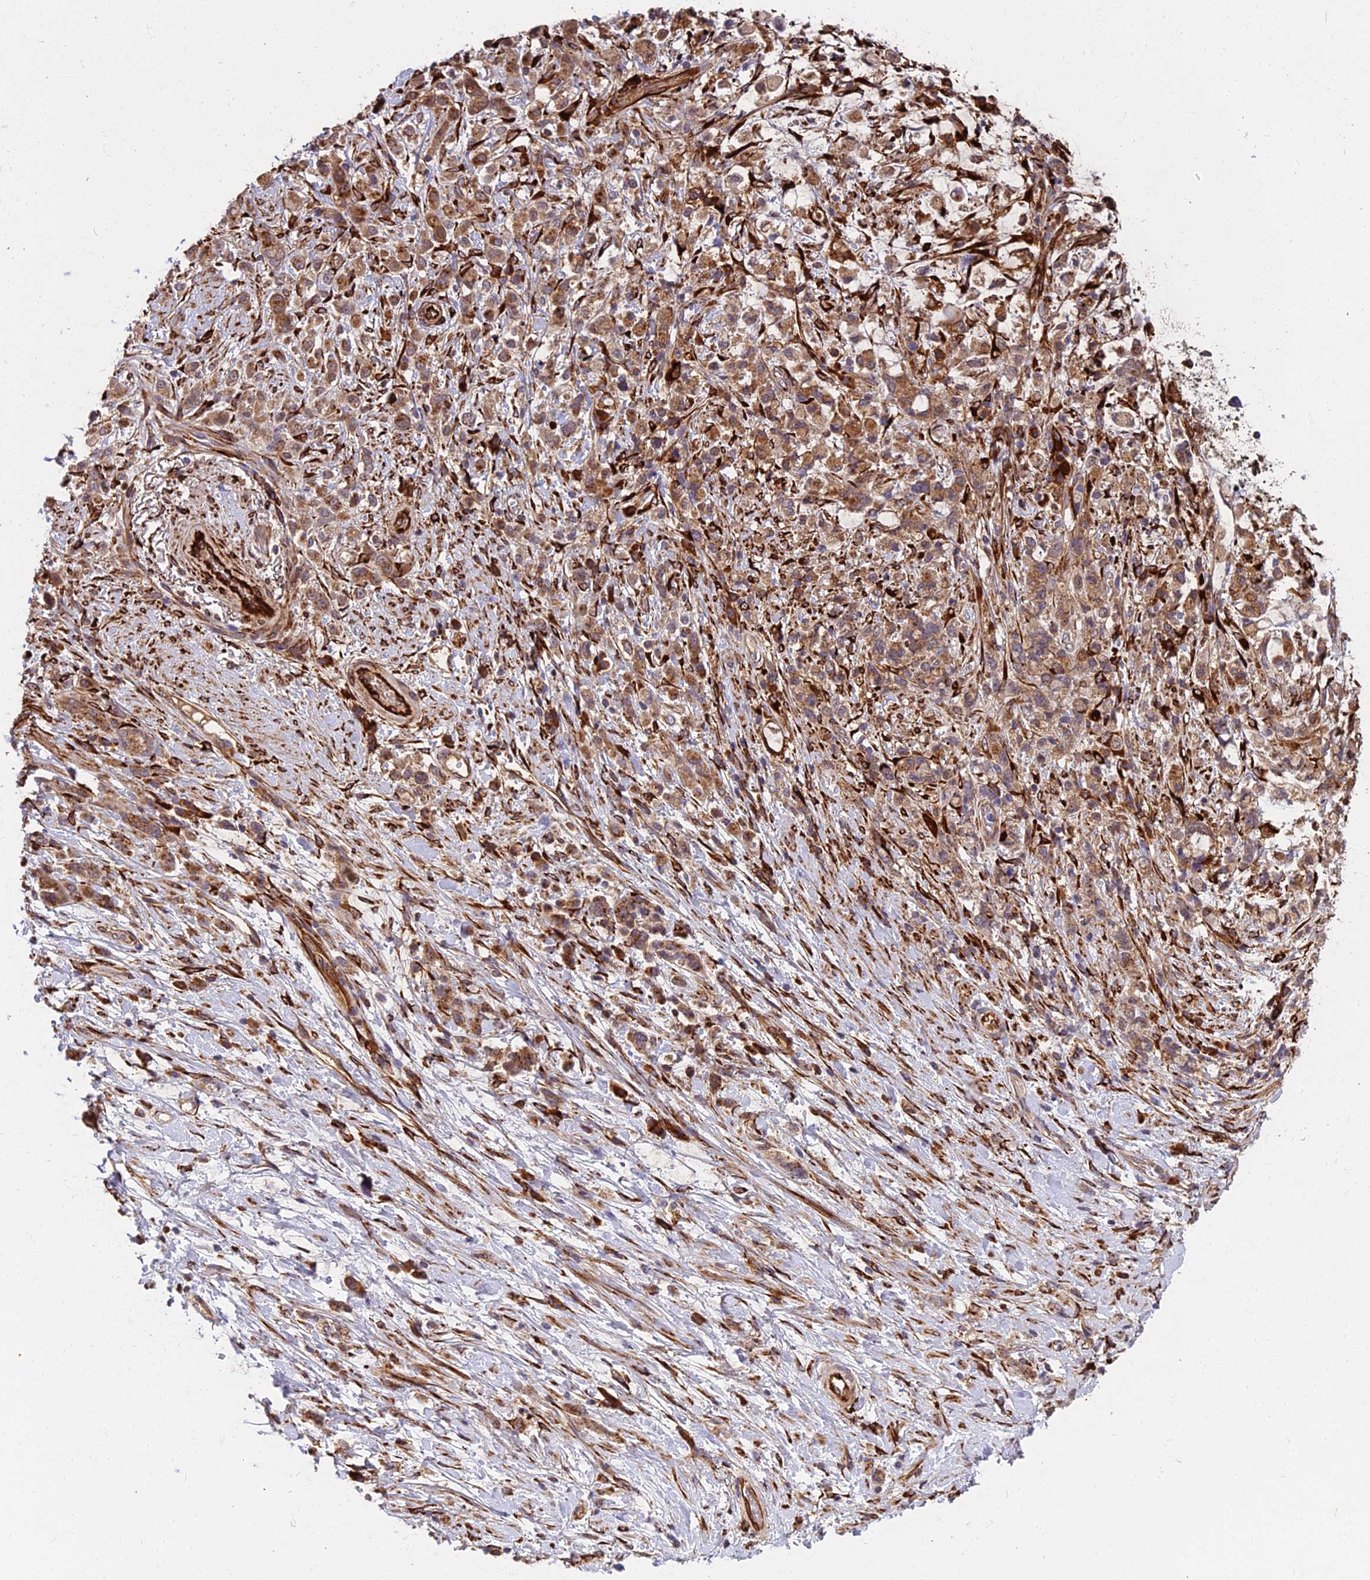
{"staining": {"intensity": "moderate", "quantity": ">75%", "location": "cytoplasmic/membranous"}, "tissue": "stomach cancer", "cell_type": "Tumor cells", "image_type": "cancer", "snomed": [{"axis": "morphology", "description": "Adenocarcinoma, NOS"}, {"axis": "topography", "description": "Stomach"}], "caption": "A medium amount of moderate cytoplasmic/membranous positivity is seen in about >75% of tumor cells in stomach adenocarcinoma tissue. Immunohistochemistry stains the protein of interest in brown and the nuclei are stained blue.", "gene": "NDUFAF7", "patient": {"sex": "female", "age": 60}}